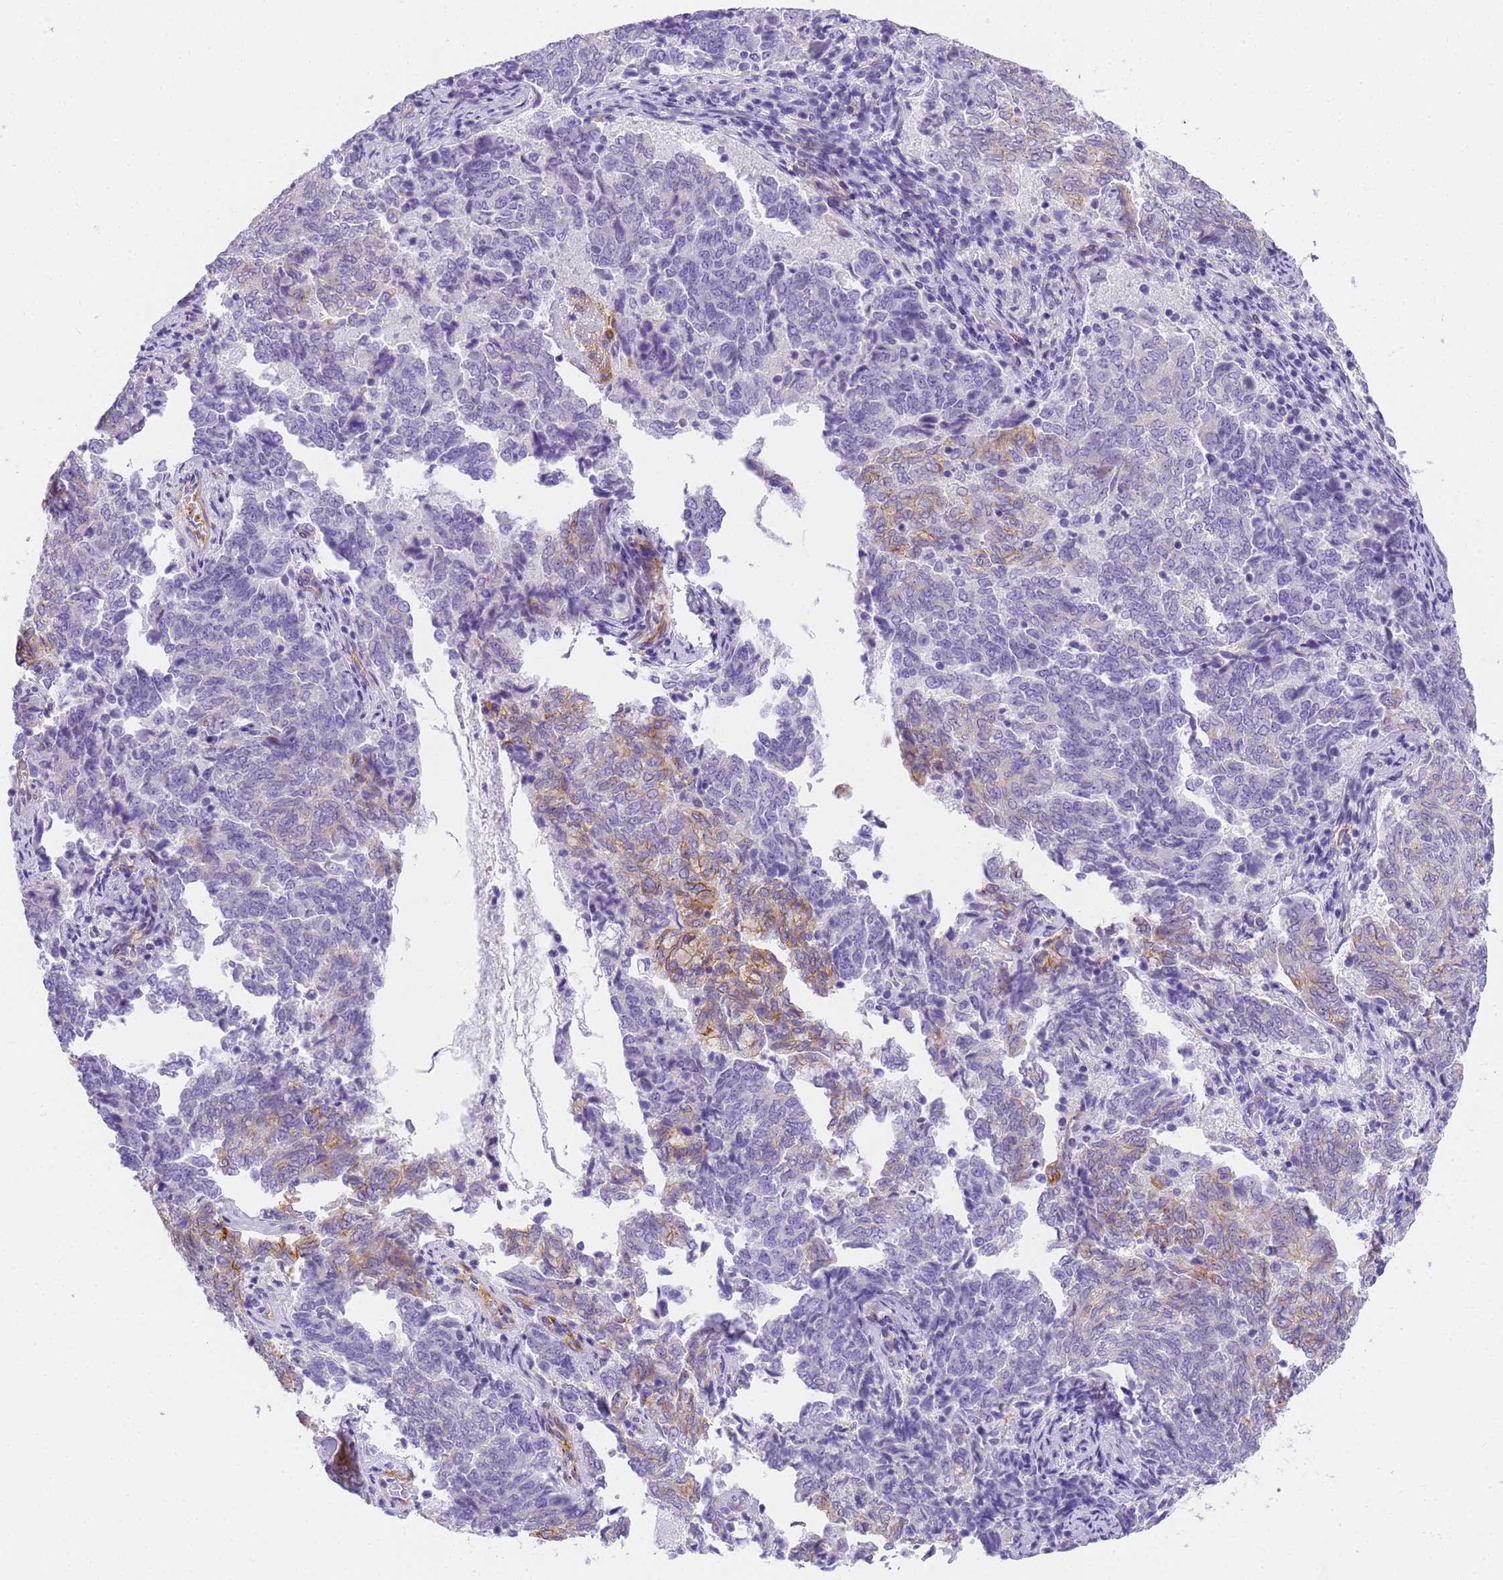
{"staining": {"intensity": "strong", "quantity": "<25%", "location": "cytoplasmic/membranous"}, "tissue": "endometrial cancer", "cell_type": "Tumor cells", "image_type": "cancer", "snomed": [{"axis": "morphology", "description": "Adenocarcinoma, NOS"}, {"axis": "topography", "description": "Endometrium"}], "caption": "This is a micrograph of immunohistochemistry (IHC) staining of adenocarcinoma (endometrial), which shows strong staining in the cytoplasmic/membranous of tumor cells.", "gene": "MVB12A", "patient": {"sex": "female", "age": 80}}